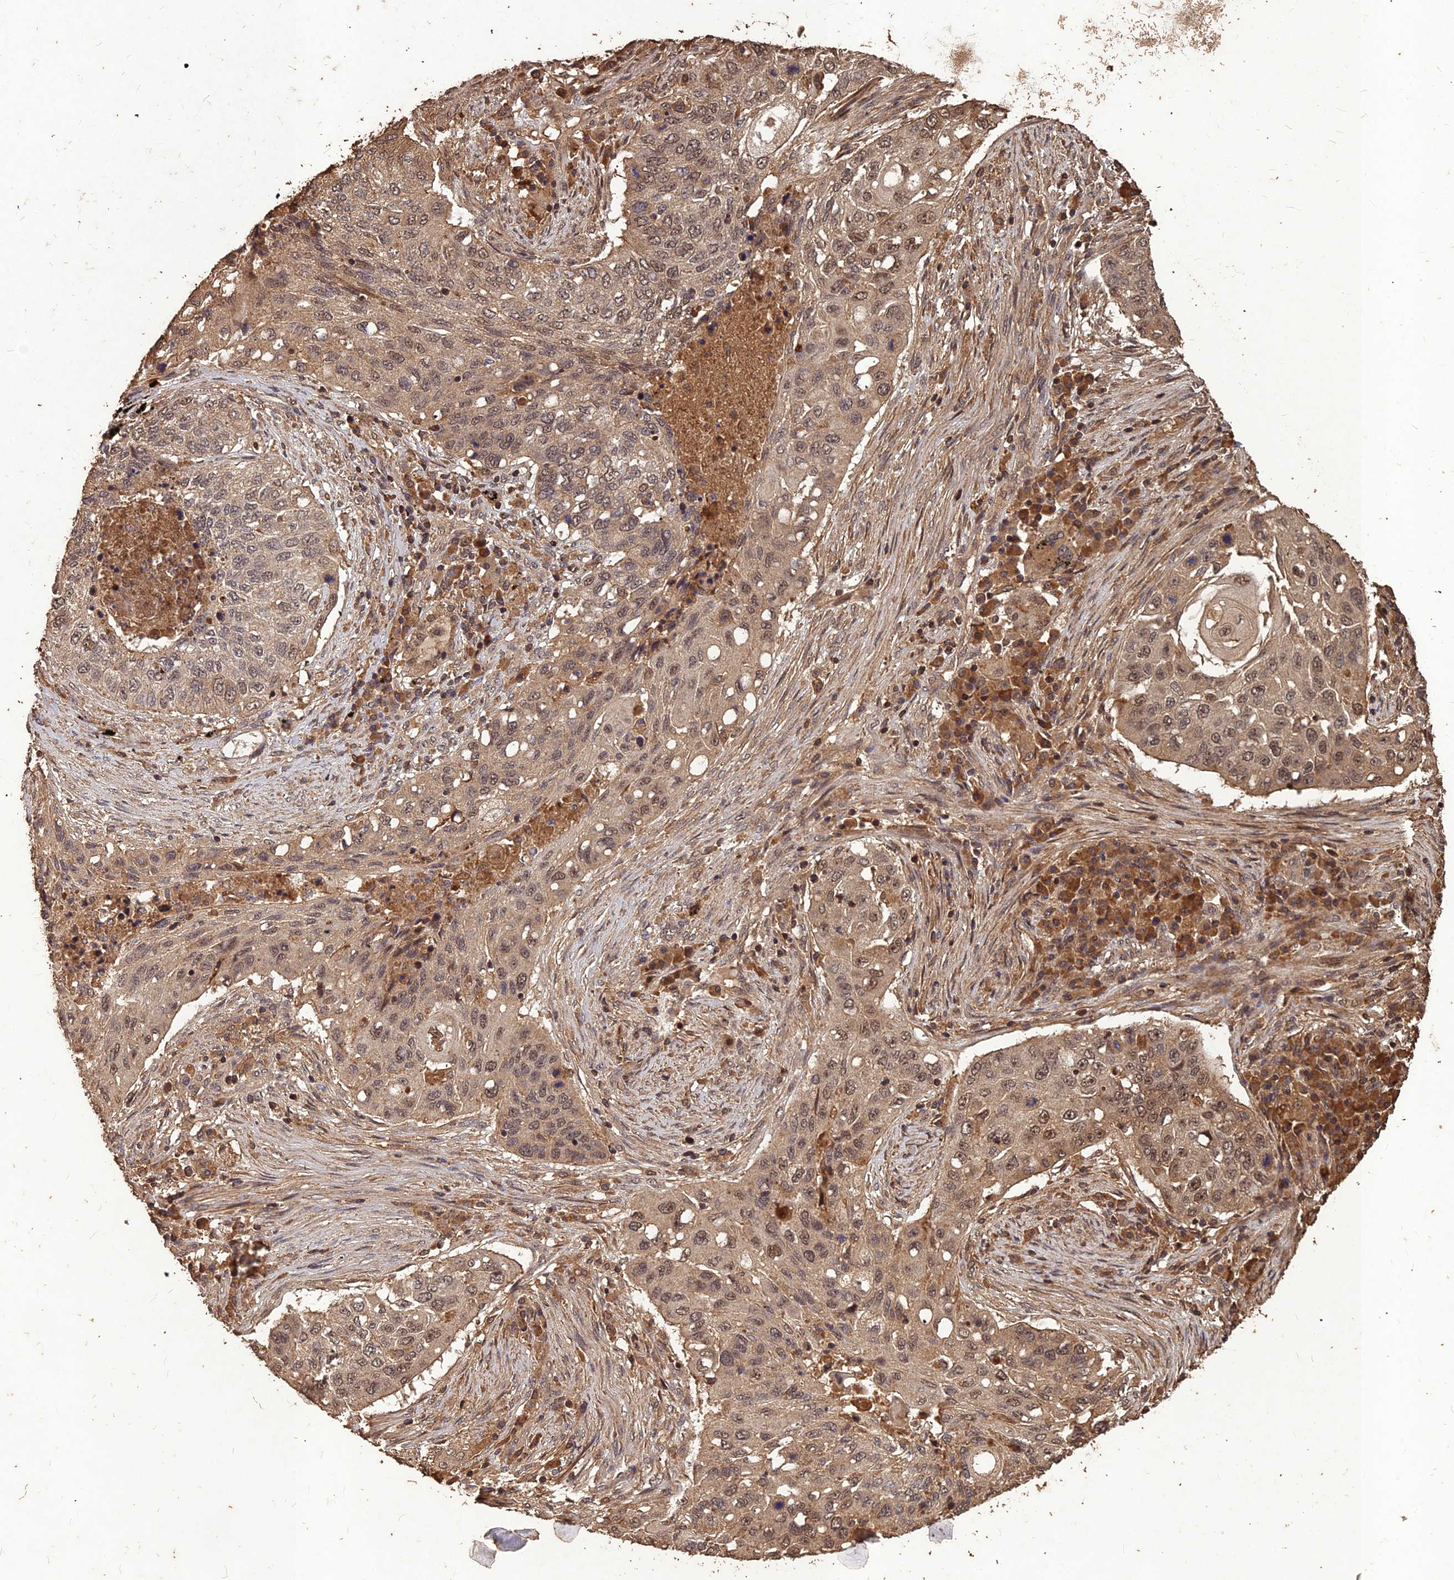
{"staining": {"intensity": "moderate", "quantity": ">75%", "location": "cytoplasmic/membranous,nuclear"}, "tissue": "lung cancer", "cell_type": "Tumor cells", "image_type": "cancer", "snomed": [{"axis": "morphology", "description": "Squamous cell carcinoma, NOS"}, {"axis": "topography", "description": "Lung"}], "caption": "Protein expression analysis of human lung squamous cell carcinoma reveals moderate cytoplasmic/membranous and nuclear expression in approximately >75% of tumor cells. (Stains: DAB in brown, nuclei in blue, Microscopy: brightfield microscopy at high magnification).", "gene": "SYMPK", "patient": {"sex": "female", "age": 63}}